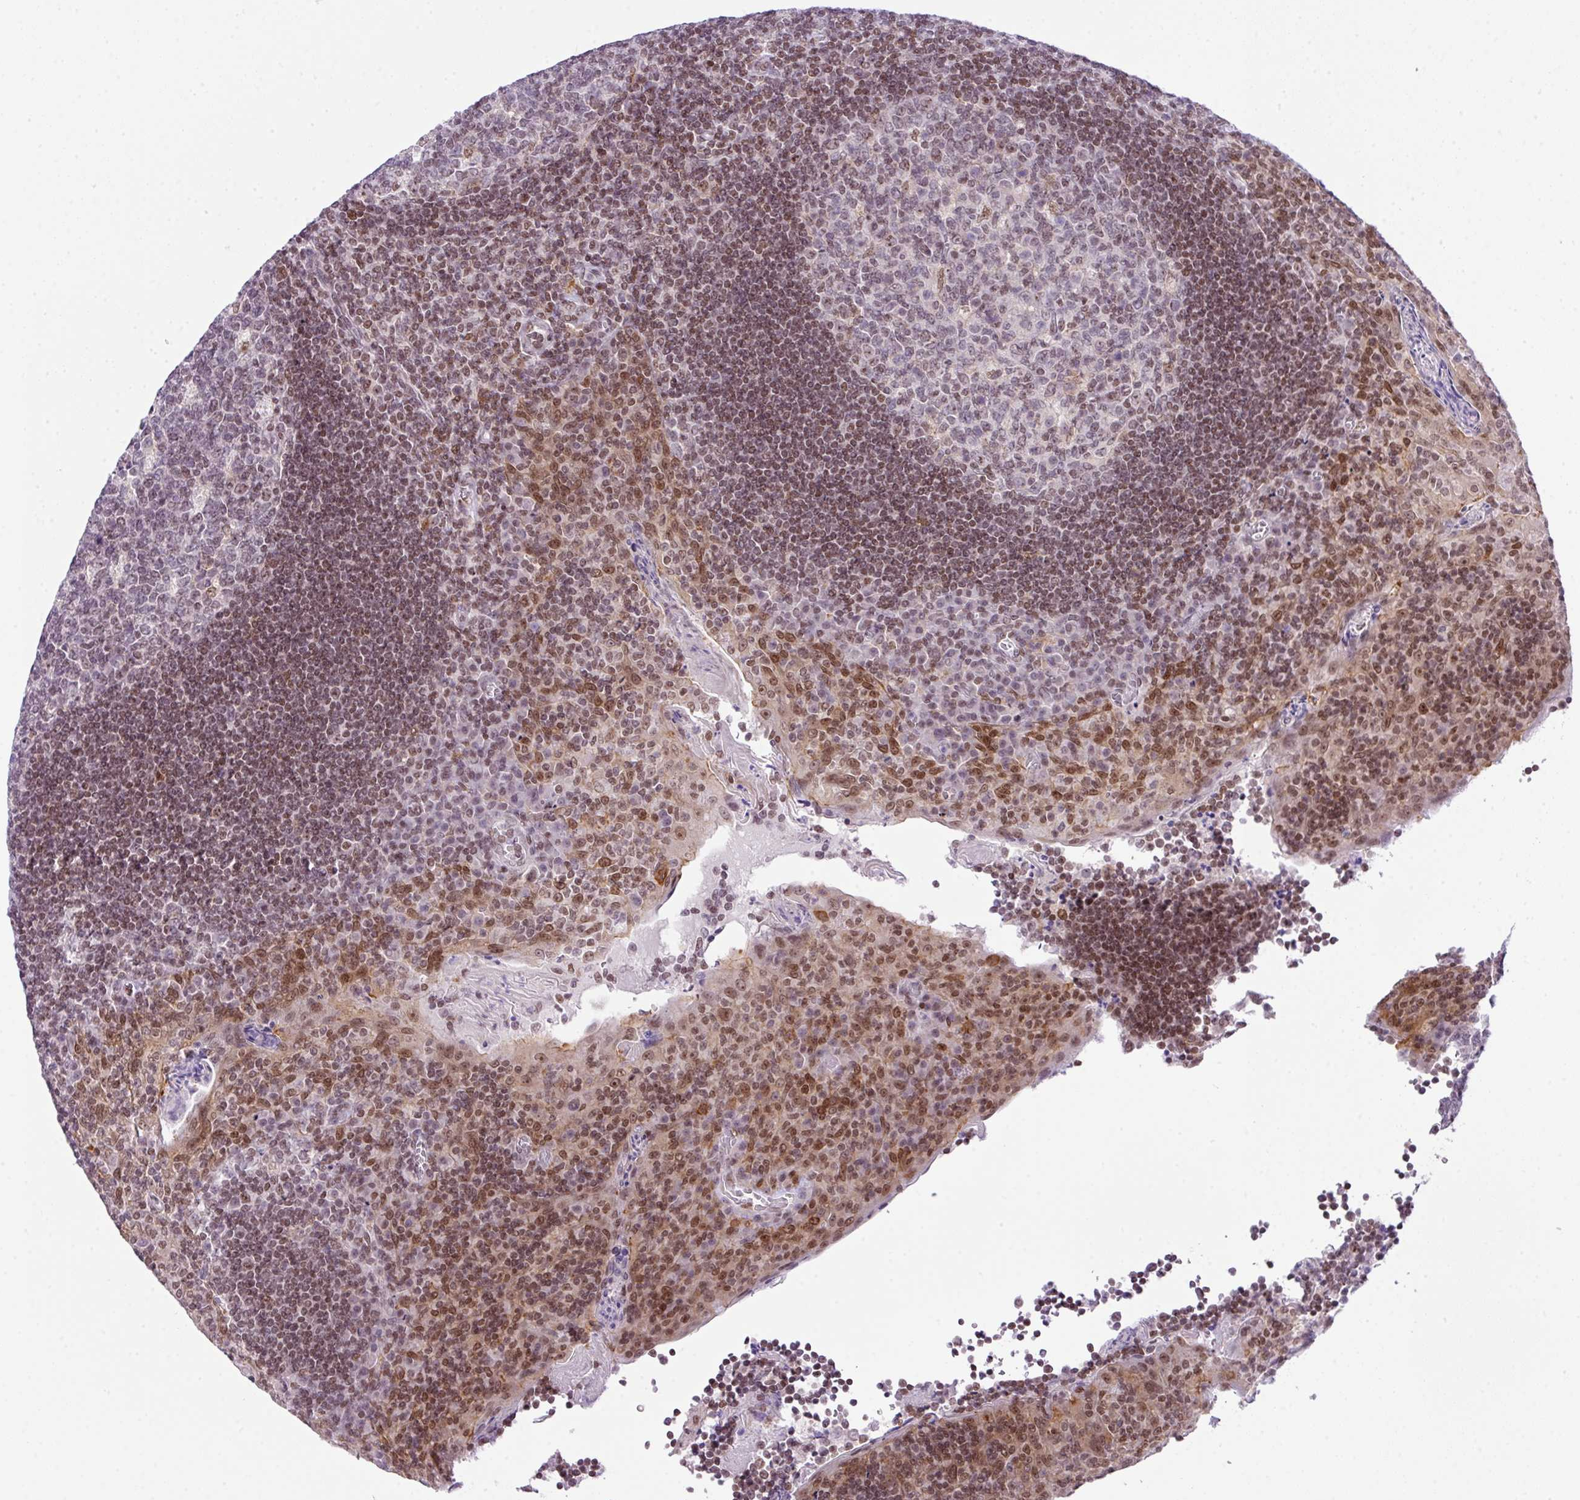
{"staining": {"intensity": "moderate", "quantity": "25%-75%", "location": "nuclear"}, "tissue": "tonsil", "cell_type": "Germinal center cells", "image_type": "normal", "snomed": [{"axis": "morphology", "description": "Normal tissue, NOS"}, {"axis": "topography", "description": "Tonsil"}], "caption": "This image demonstrates immunohistochemistry staining of normal human tonsil, with medium moderate nuclear expression in about 25%-75% of germinal center cells.", "gene": "CCDC137", "patient": {"sex": "male", "age": 17}}